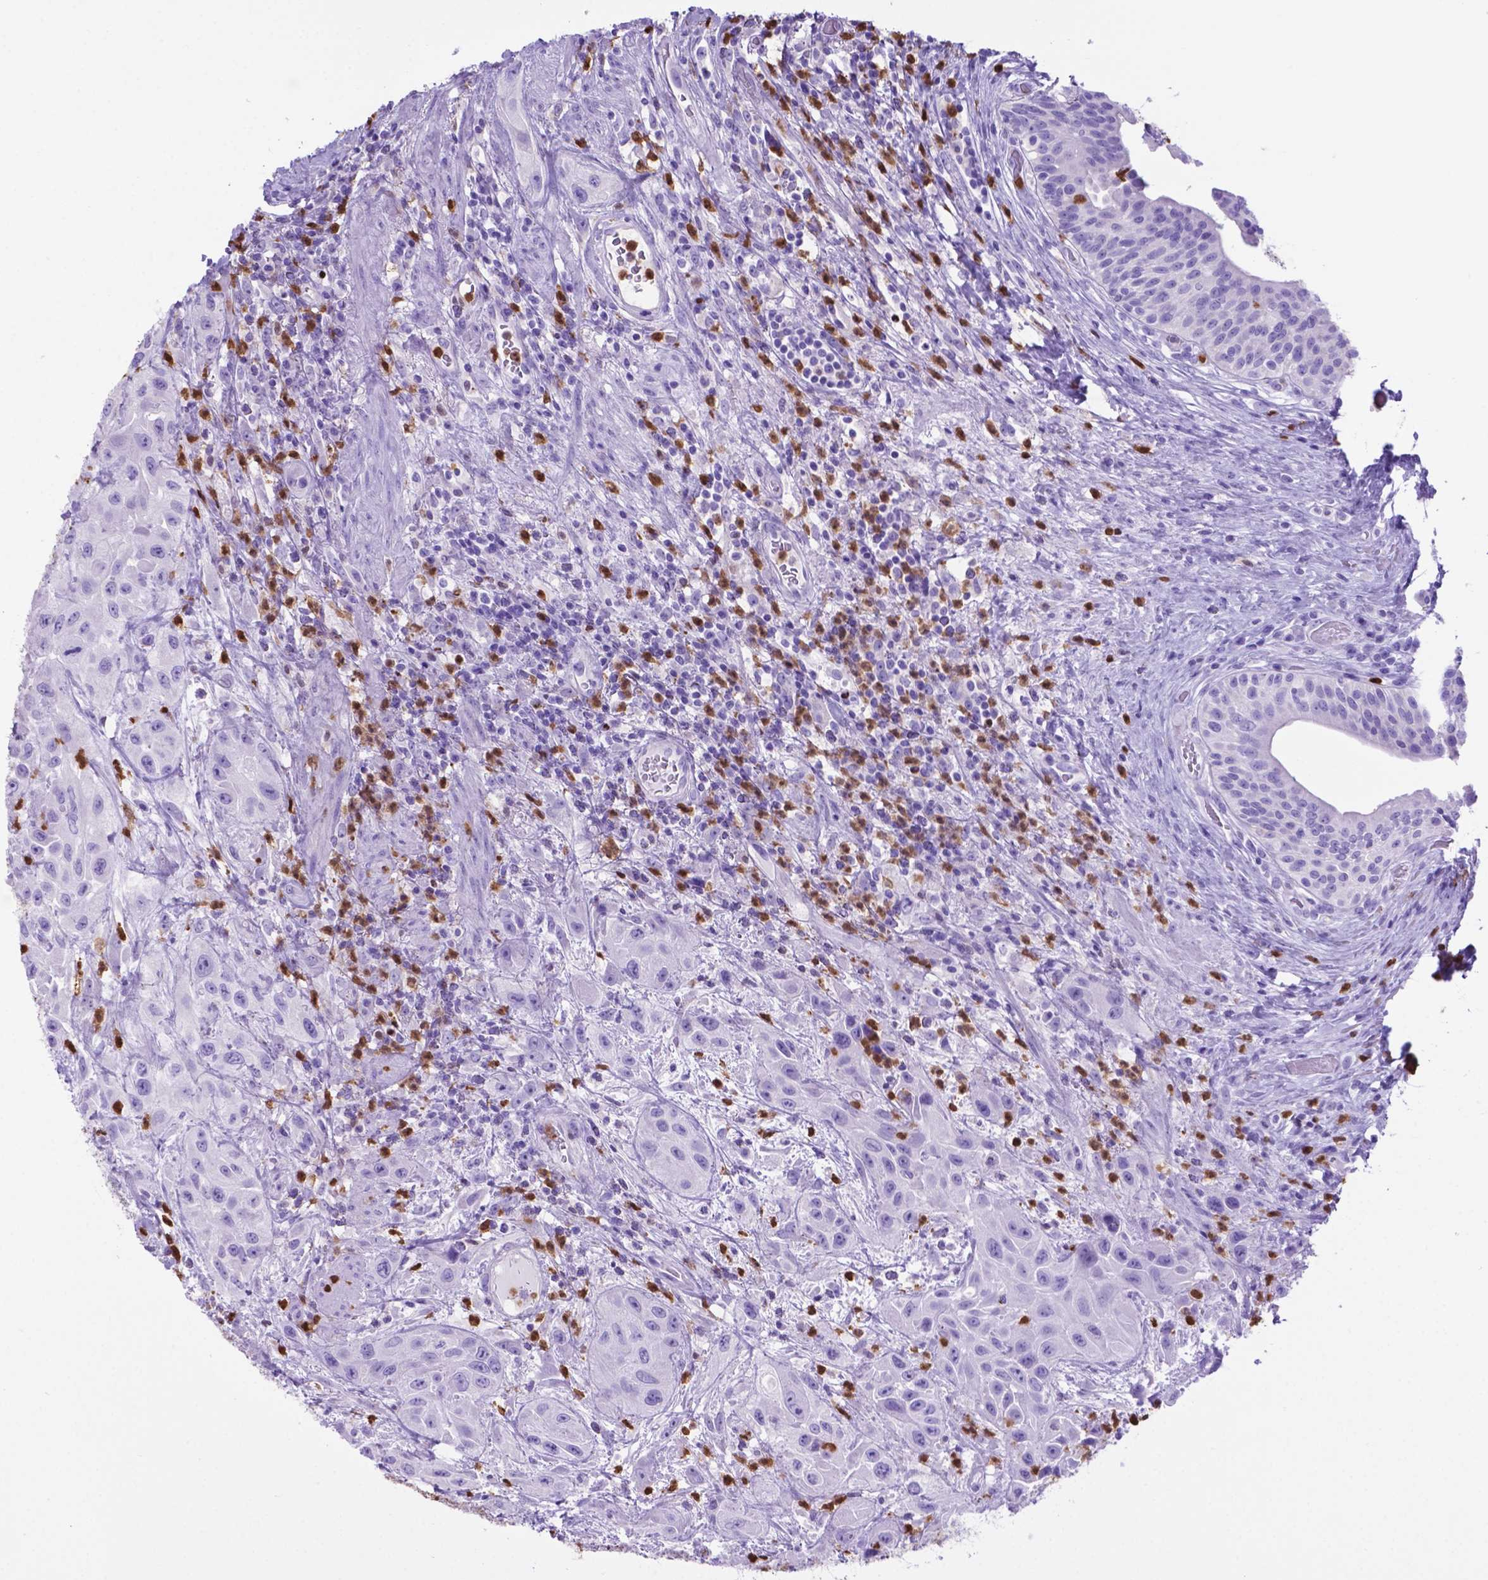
{"staining": {"intensity": "negative", "quantity": "none", "location": "none"}, "tissue": "urothelial cancer", "cell_type": "Tumor cells", "image_type": "cancer", "snomed": [{"axis": "morphology", "description": "Urothelial carcinoma, High grade"}, {"axis": "topography", "description": "Urinary bladder"}], "caption": "High power microscopy micrograph of an immunohistochemistry micrograph of urothelial carcinoma (high-grade), revealing no significant expression in tumor cells. (Stains: DAB immunohistochemistry (IHC) with hematoxylin counter stain, Microscopy: brightfield microscopy at high magnification).", "gene": "LZTR1", "patient": {"sex": "male", "age": 79}}